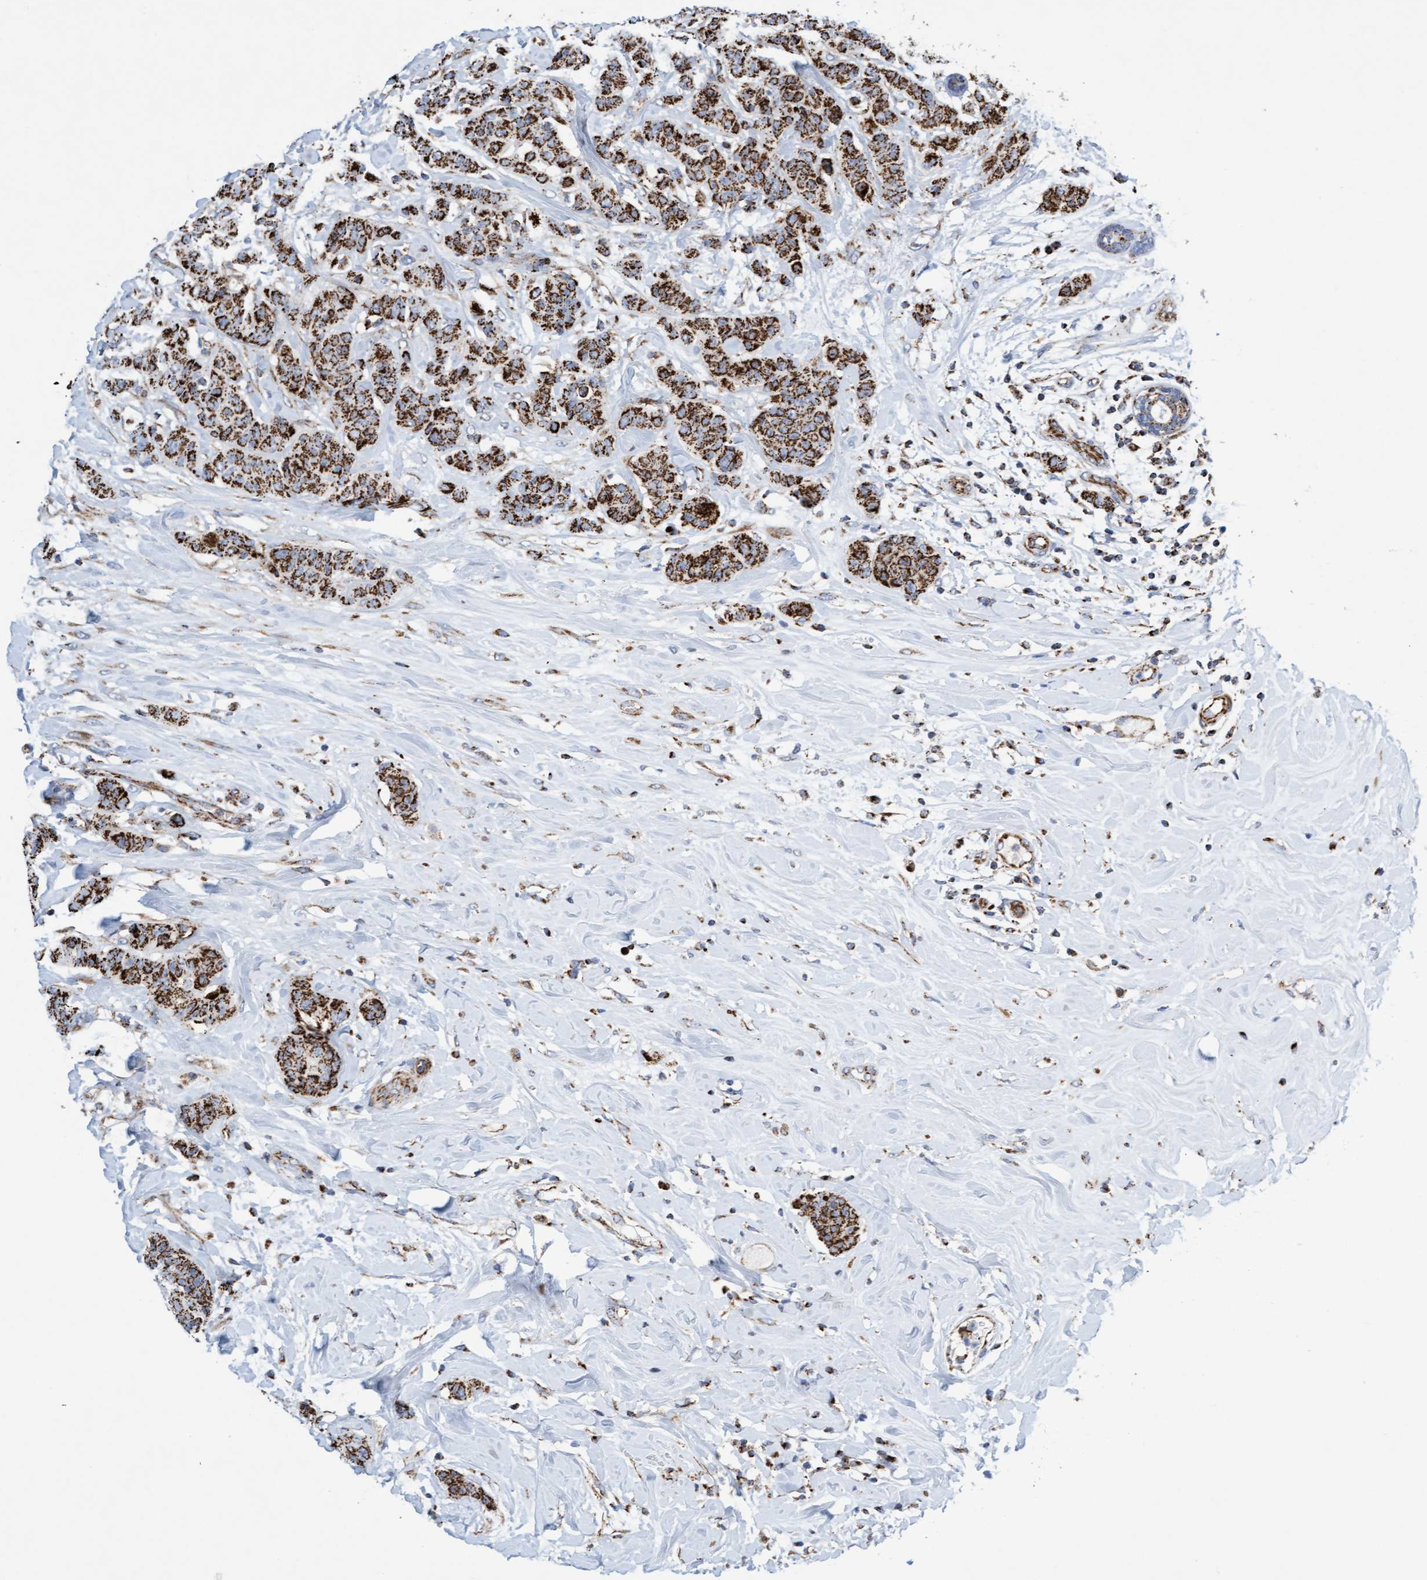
{"staining": {"intensity": "strong", "quantity": ">75%", "location": "cytoplasmic/membranous"}, "tissue": "breast cancer", "cell_type": "Tumor cells", "image_type": "cancer", "snomed": [{"axis": "morphology", "description": "Normal tissue, NOS"}, {"axis": "morphology", "description": "Duct carcinoma"}, {"axis": "topography", "description": "Breast"}], "caption": "Immunohistochemistry (IHC) of human infiltrating ductal carcinoma (breast) shows high levels of strong cytoplasmic/membranous positivity in approximately >75% of tumor cells.", "gene": "GGTA1", "patient": {"sex": "female", "age": 40}}